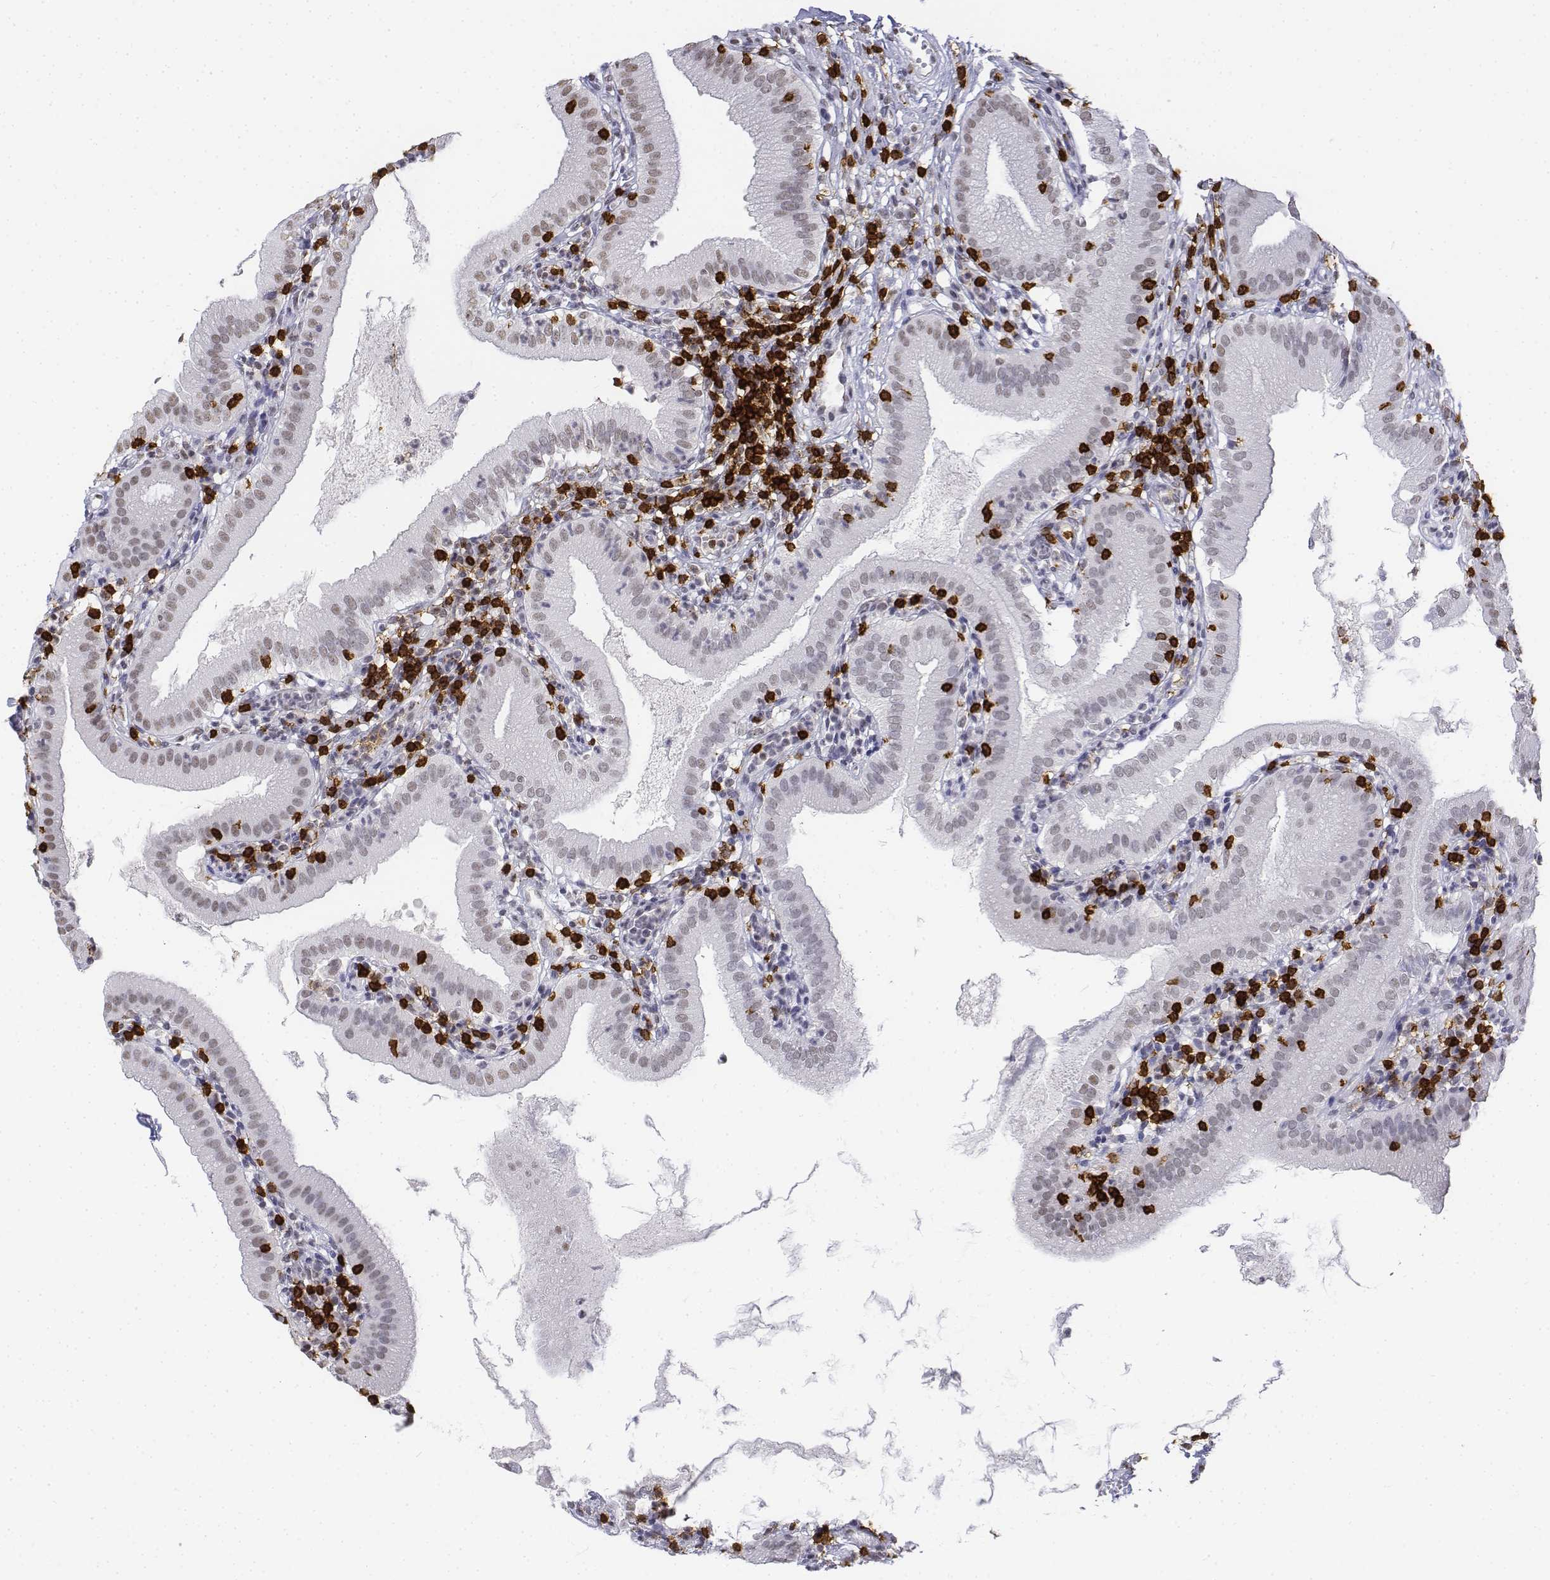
{"staining": {"intensity": "weak", "quantity": "25%-75%", "location": "nuclear"}, "tissue": "gallbladder", "cell_type": "Glandular cells", "image_type": "normal", "snomed": [{"axis": "morphology", "description": "Normal tissue, NOS"}, {"axis": "topography", "description": "Gallbladder"}], "caption": "Immunohistochemical staining of benign gallbladder exhibits low levels of weak nuclear staining in approximately 25%-75% of glandular cells.", "gene": "CD3E", "patient": {"sex": "female", "age": 65}}